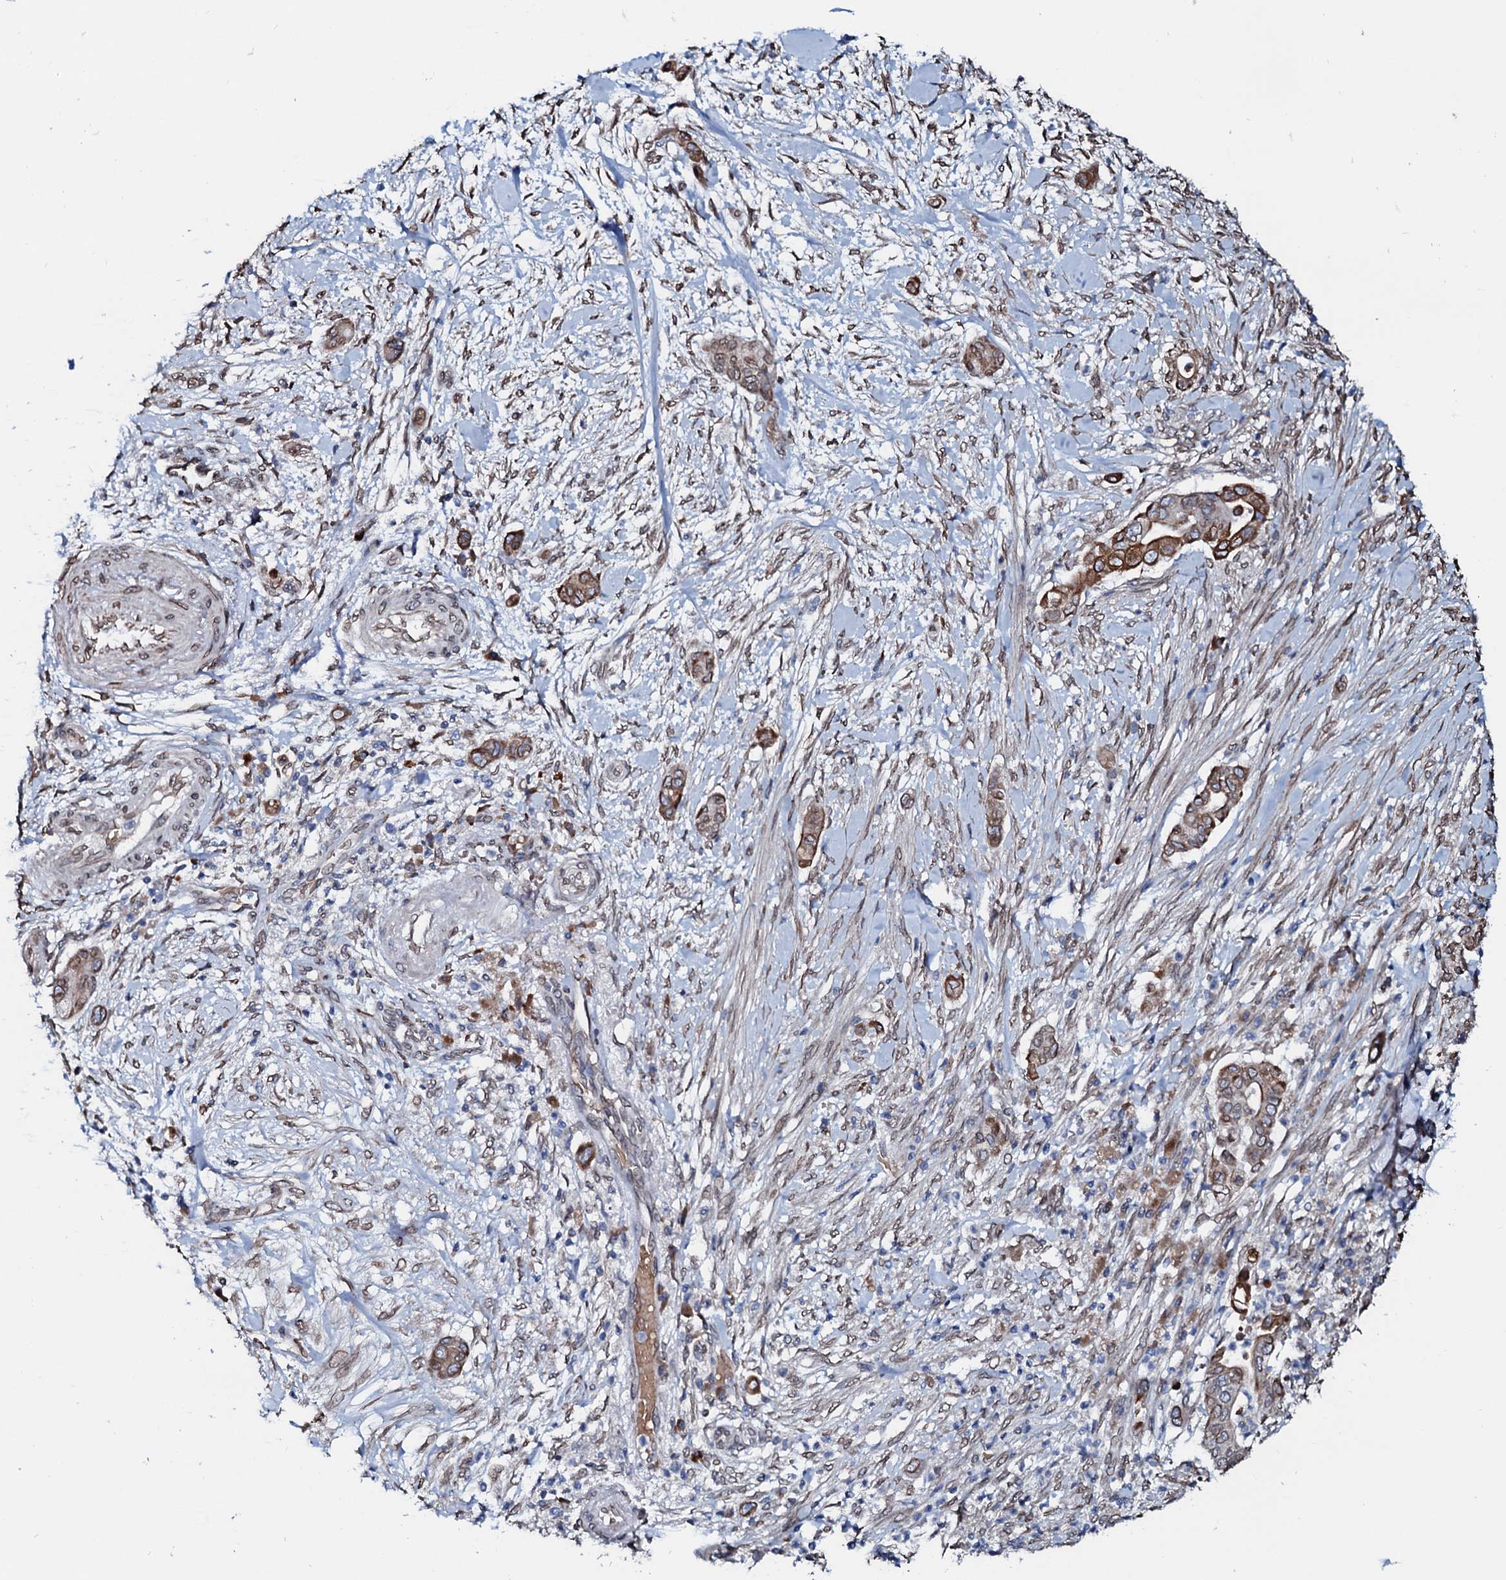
{"staining": {"intensity": "moderate", "quantity": ">75%", "location": "cytoplasmic/membranous"}, "tissue": "pancreatic cancer", "cell_type": "Tumor cells", "image_type": "cancer", "snomed": [{"axis": "morphology", "description": "Adenocarcinoma, NOS"}, {"axis": "topography", "description": "Pancreas"}], "caption": "Protein expression analysis of human pancreatic cancer (adenocarcinoma) reveals moderate cytoplasmic/membranous positivity in about >75% of tumor cells. The protein of interest is shown in brown color, while the nuclei are stained blue.", "gene": "NRP2", "patient": {"sex": "male", "age": 68}}